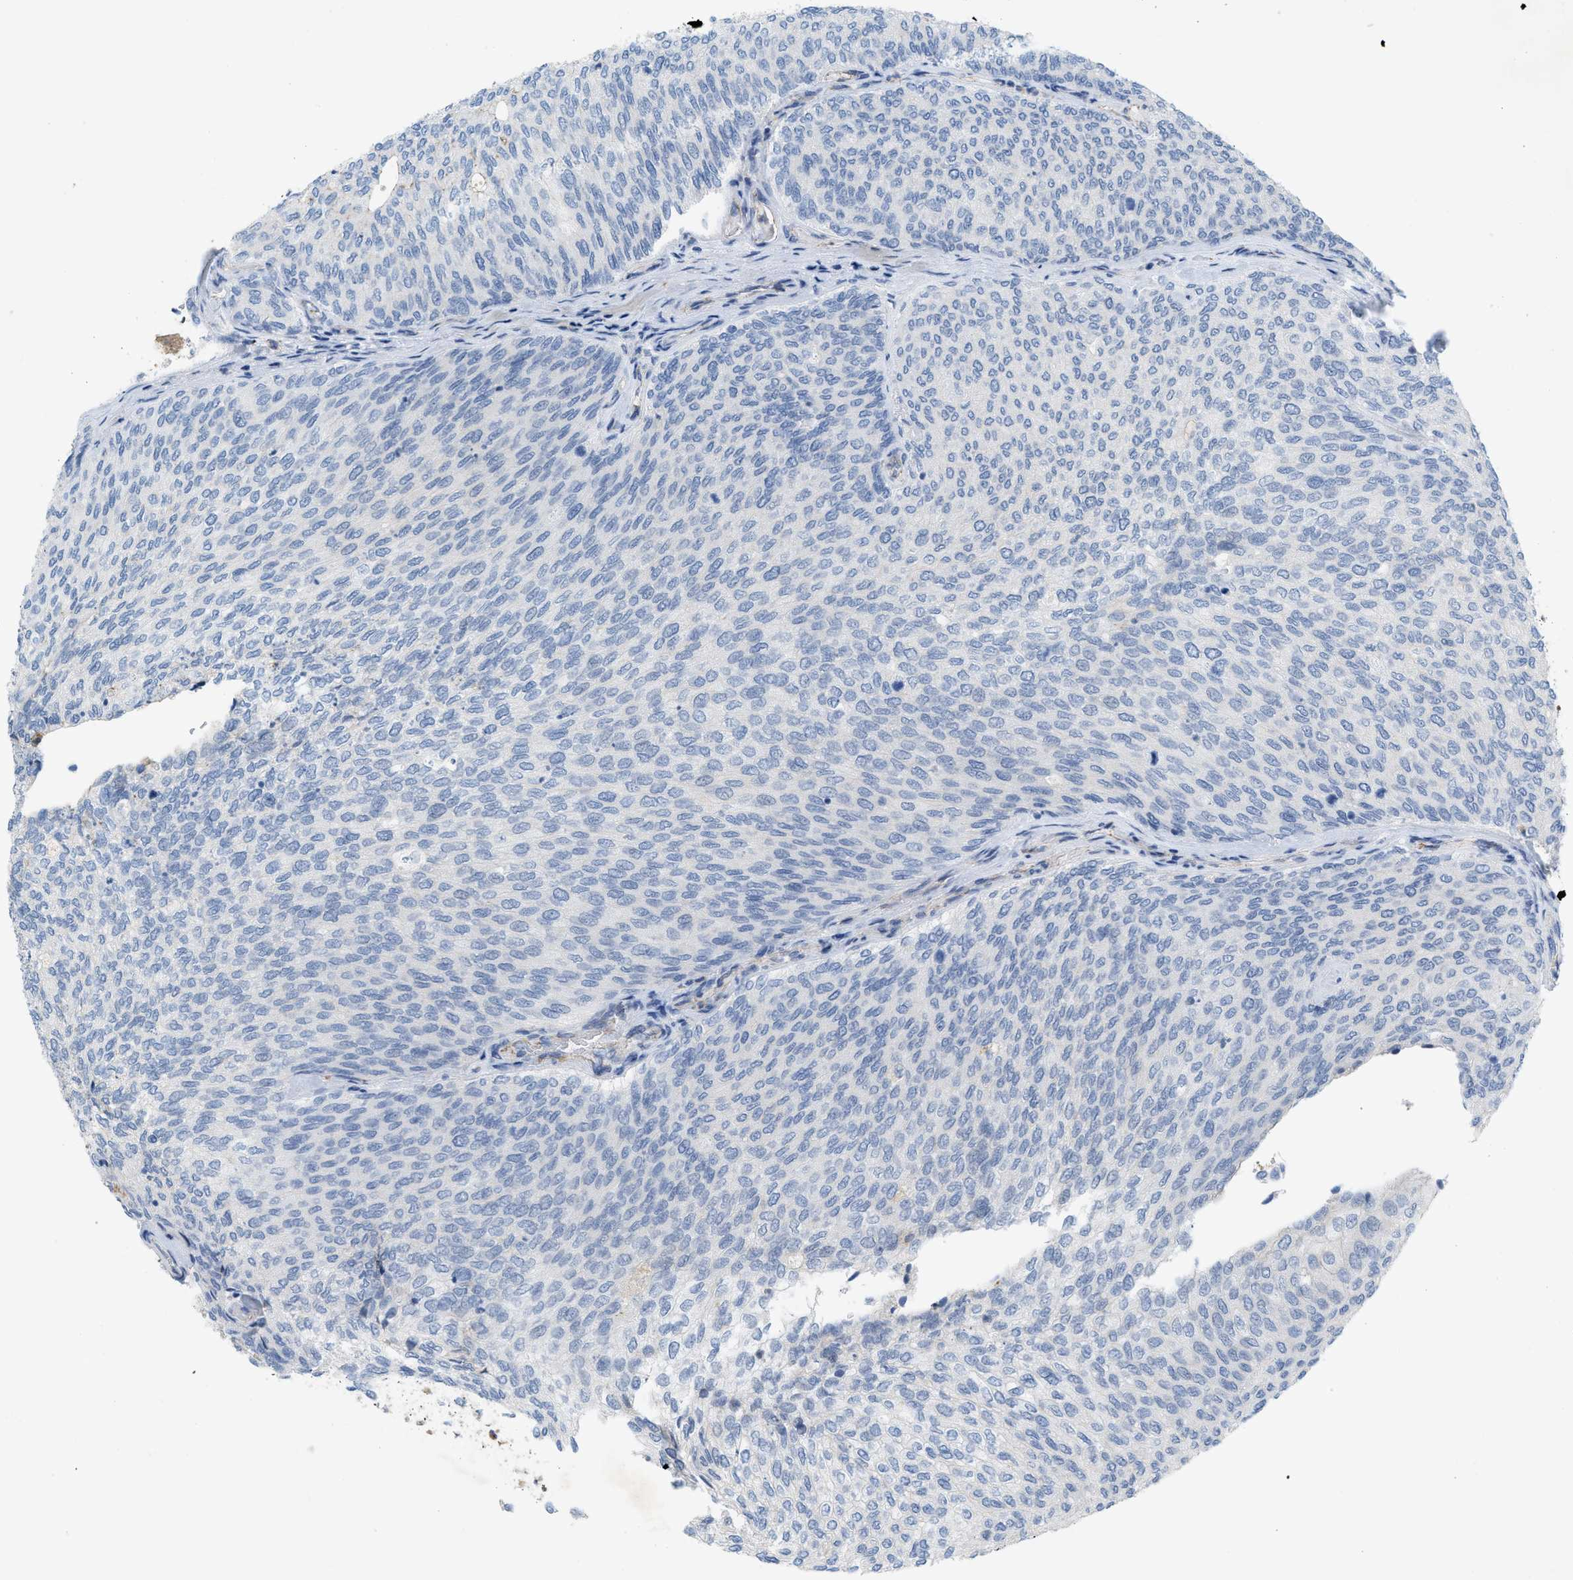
{"staining": {"intensity": "negative", "quantity": "none", "location": "none"}, "tissue": "urothelial cancer", "cell_type": "Tumor cells", "image_type": "cancer", "snomed": [{"axis": "morphology", "description": "Urothelial carcinoma, Low grade"}, {"axis": "topography", "description": "Urinary bladder"}], "caption": "This is an immunohistochemistry (IHC) micrograph of human urothelial cancer. There is no positivity in tumor cells.", "gene": "CRB3", "patient": {"sex": "female", "age": 79}}